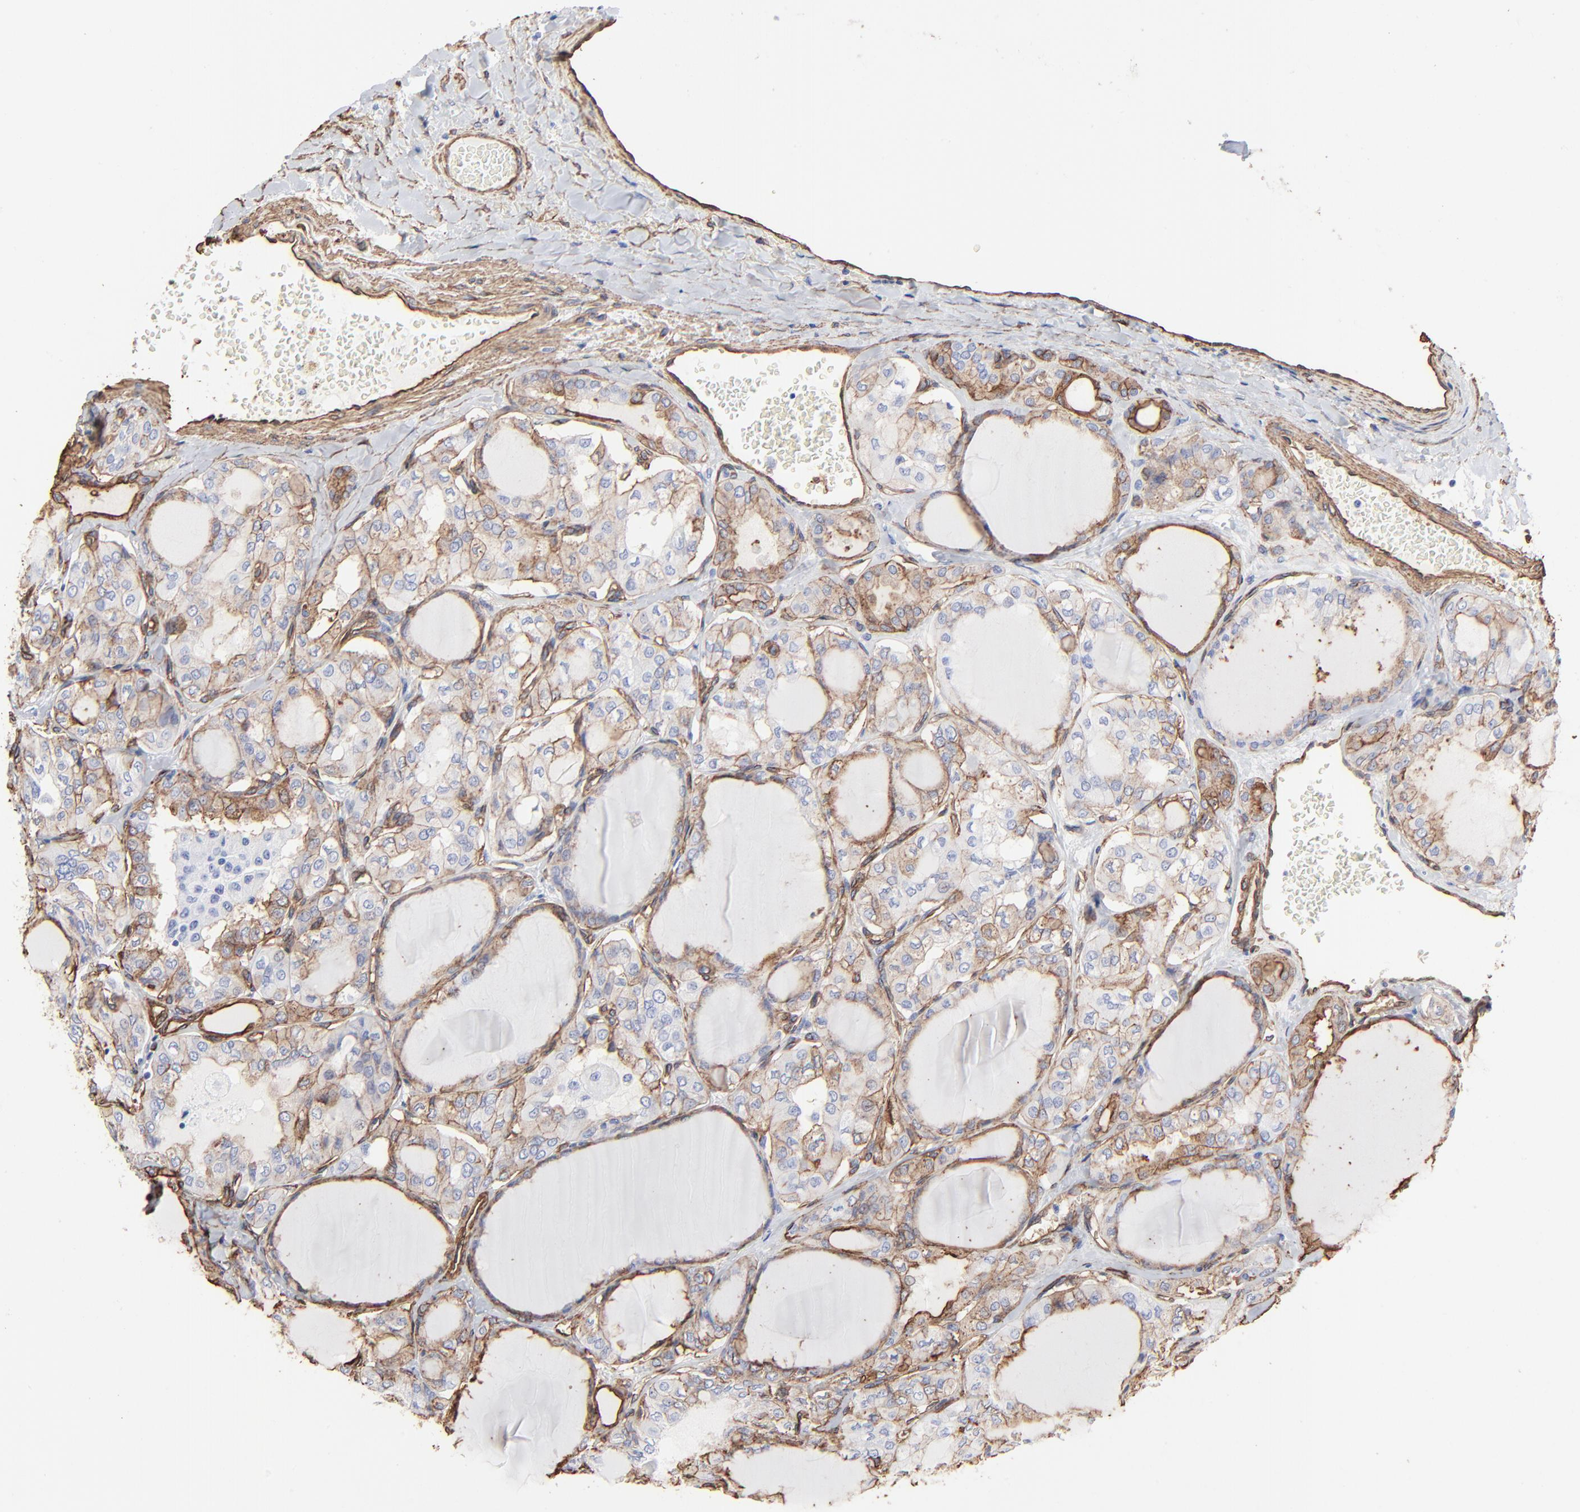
{"staining": {"intensity": "weak", "quantity": ">75%", "location": "cytoplasmic/membranous"}, "tissue": "thyroid cancer", "cell_type": "Tumor cells", "image_type": "cancer", "snomed": [{"axis": "morphology", "description": "Papillary adenocarcinoma, NOS"}, {"axis": "topography", "description": "Thyroid gland"}], "caption": "Immunohistochemistry of thyroid cancer demonstrates low levels of weak cytoplasmic/membranous expression in approximately >75% of tumor cells.", "gene": "CAV1", "patient": {"sex": "male", "age": 20}}